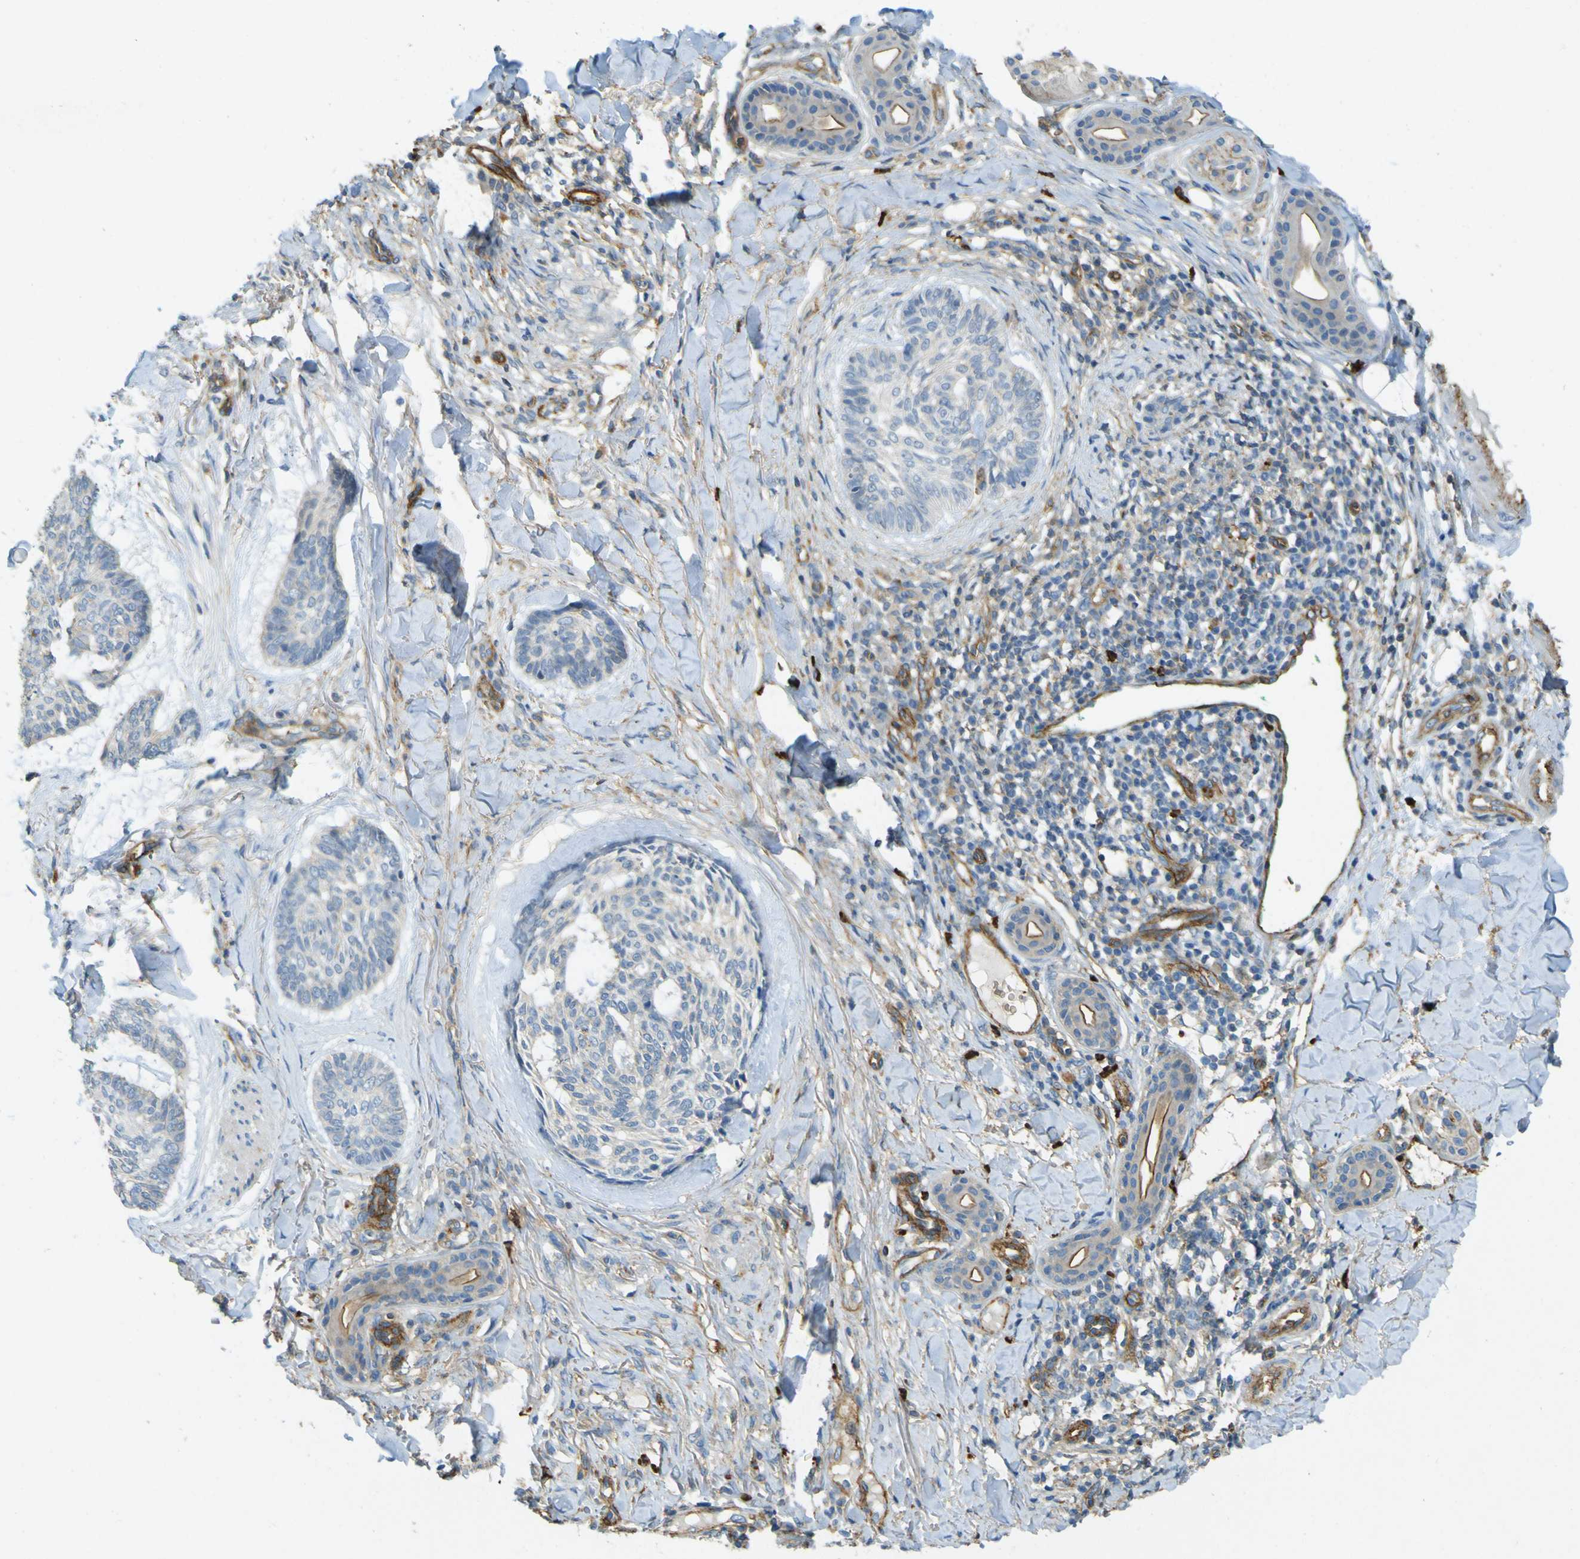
{"staining": {"intensity": "weak", "quantity": "<25%", "location": "cytoplasmic/membranous"}, "tissue": "skin cancer", "cell_type": "Tumor cells", "image_type": "cancer", "snomed": [{"axis": "morphology", "description": "Basal cell carcinoma"}, {"axis": "topography", "description": "Skin"}], "caption": "Skin basal cell carcinoma was stained to show a protein in brown. There is no significant staining in tumor cells.", "gene": "PLXDC1", "patient": {"sex": "male", "age": 43}}